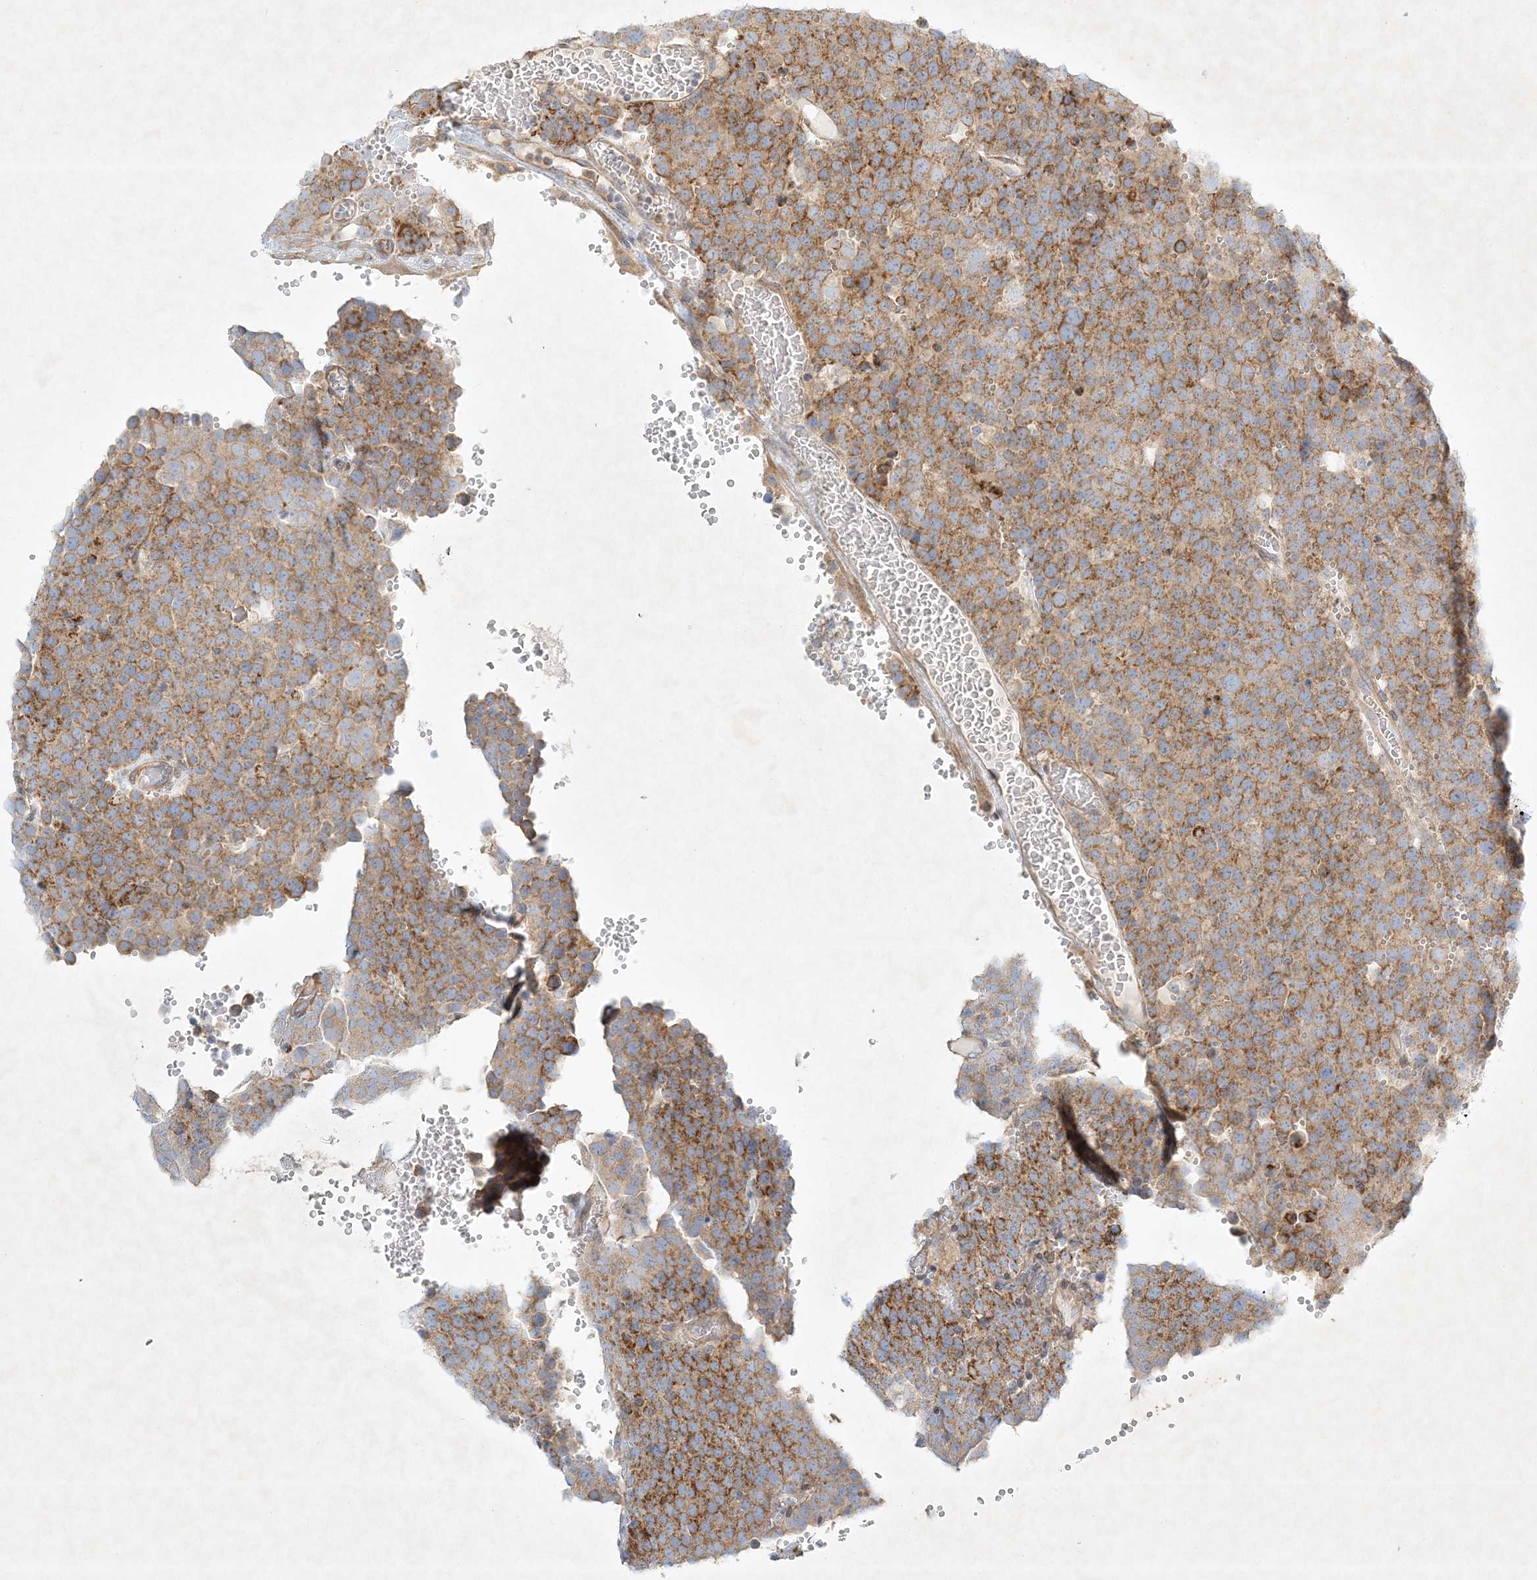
{"staining": {"intensity": "strong", "quantity": ">75%", "location": "cytoplasmic/membranous"}, "tissue": "testis cancer", "cell_type": "Tumor cells", "image_type": "cancer", "snomed": [{"axis": "morphology", "description": "Seminoma, NOS"}, {"axis": "topography", "description": "Testis"}], "caption": "Strong cytoplasmic/membranous expression is appreciated in about >75% of tumor cells in testis cancer (seminoma).", "gene": "STK11IP", "patient": {"sex": "male", "age": 71}}